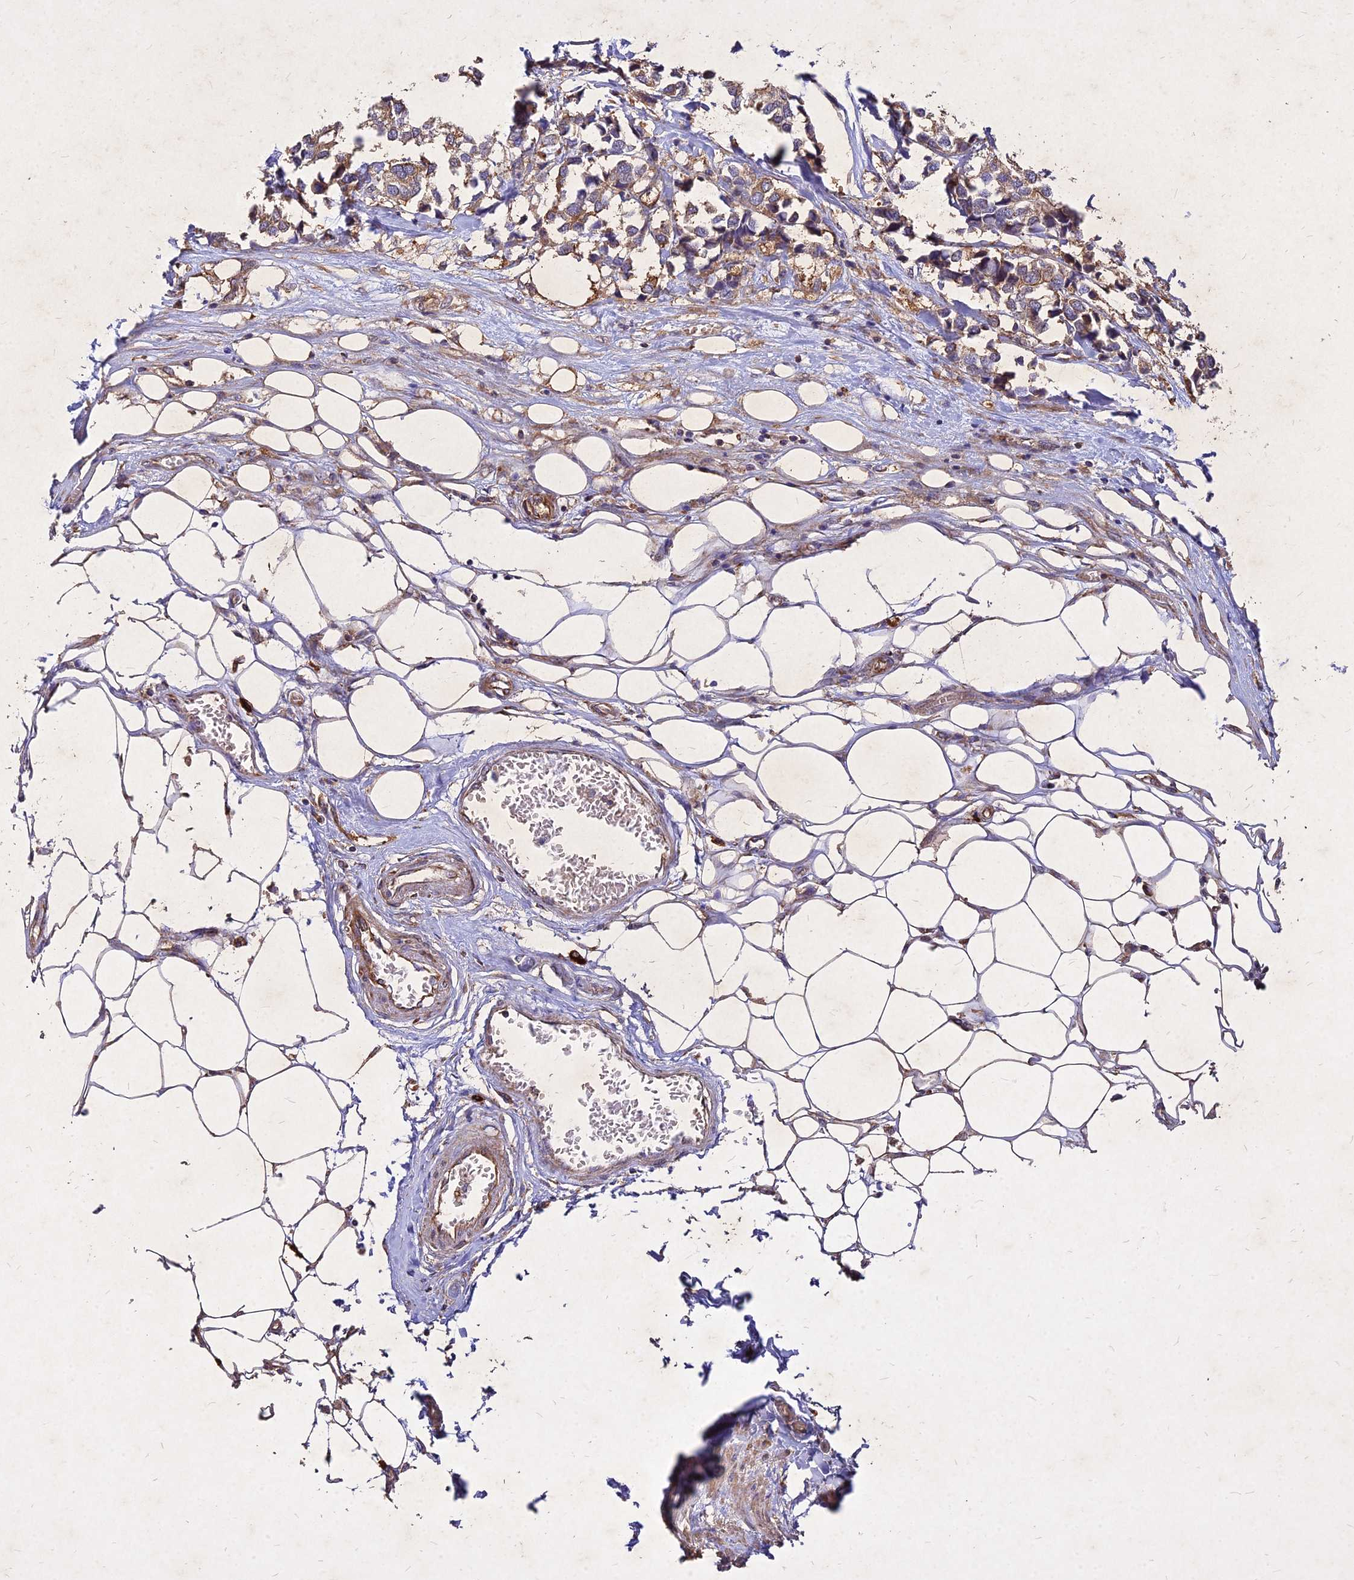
{"staining": {"intensity": "moderate", "quantity": "25%-75%", "location": "cytoplasmic/membranous"}, "tissue": "breast cancer", "cell_type": "Tumor cells", "image_type": "cancer", "snomed": [{"axis": "morphology", "description": "Duct carcinoma"}, {"axis": "topography", "description": "Breast"}], "caption": "Immunohistochemical staining of human invasive ductal carcinoma (breast) demonstrates medium levels of moderate cytoplasmic/membranous protein staining in approximately 25%-75% of tumor cells.", "gene": "SKA1", "patient": {"sex": "female", "age": 83}}